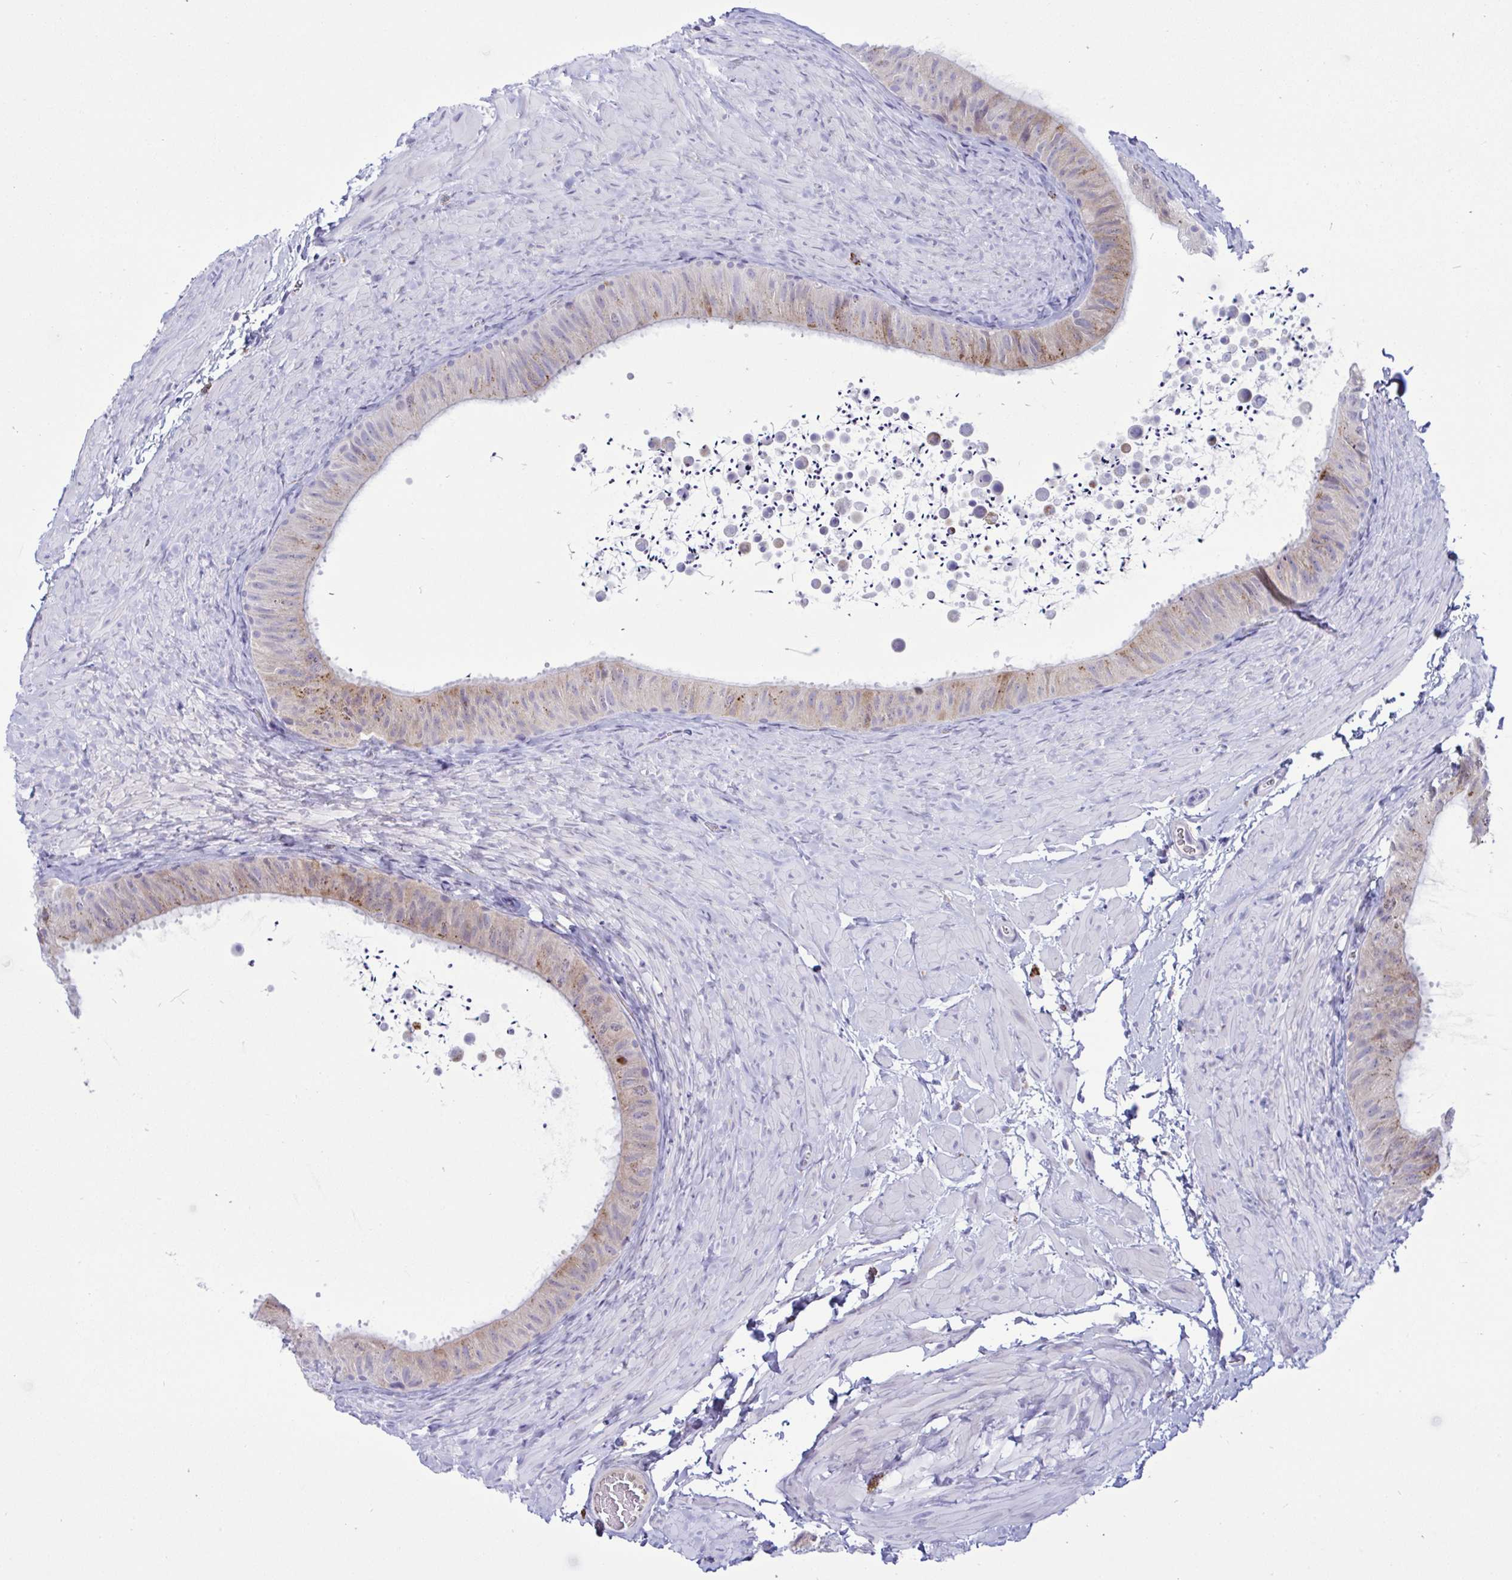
{"staining": {"intensity": "weak", "quantity": "25%-75%", "location": "cytoplasmic/membranous"}, "tissue": "epididymis", "cell_type": "Glandular cells", "image_type": "normal", "snomed": [{"axis": "morphology", "description": "Normal tissue, NOS"}, {"axis": "topography", "description": "Epididymis, spermatic cord, NOS"}, {"axis": "topography", "description": "Epididymis"}], "caption": "Epididymis stained with IHC shows weak cytoplasmic/membranous positivity in about 25%-75% of glandular cells.", "gene": "SREBF1", "patient": {"sex": "male", "age": 31}}